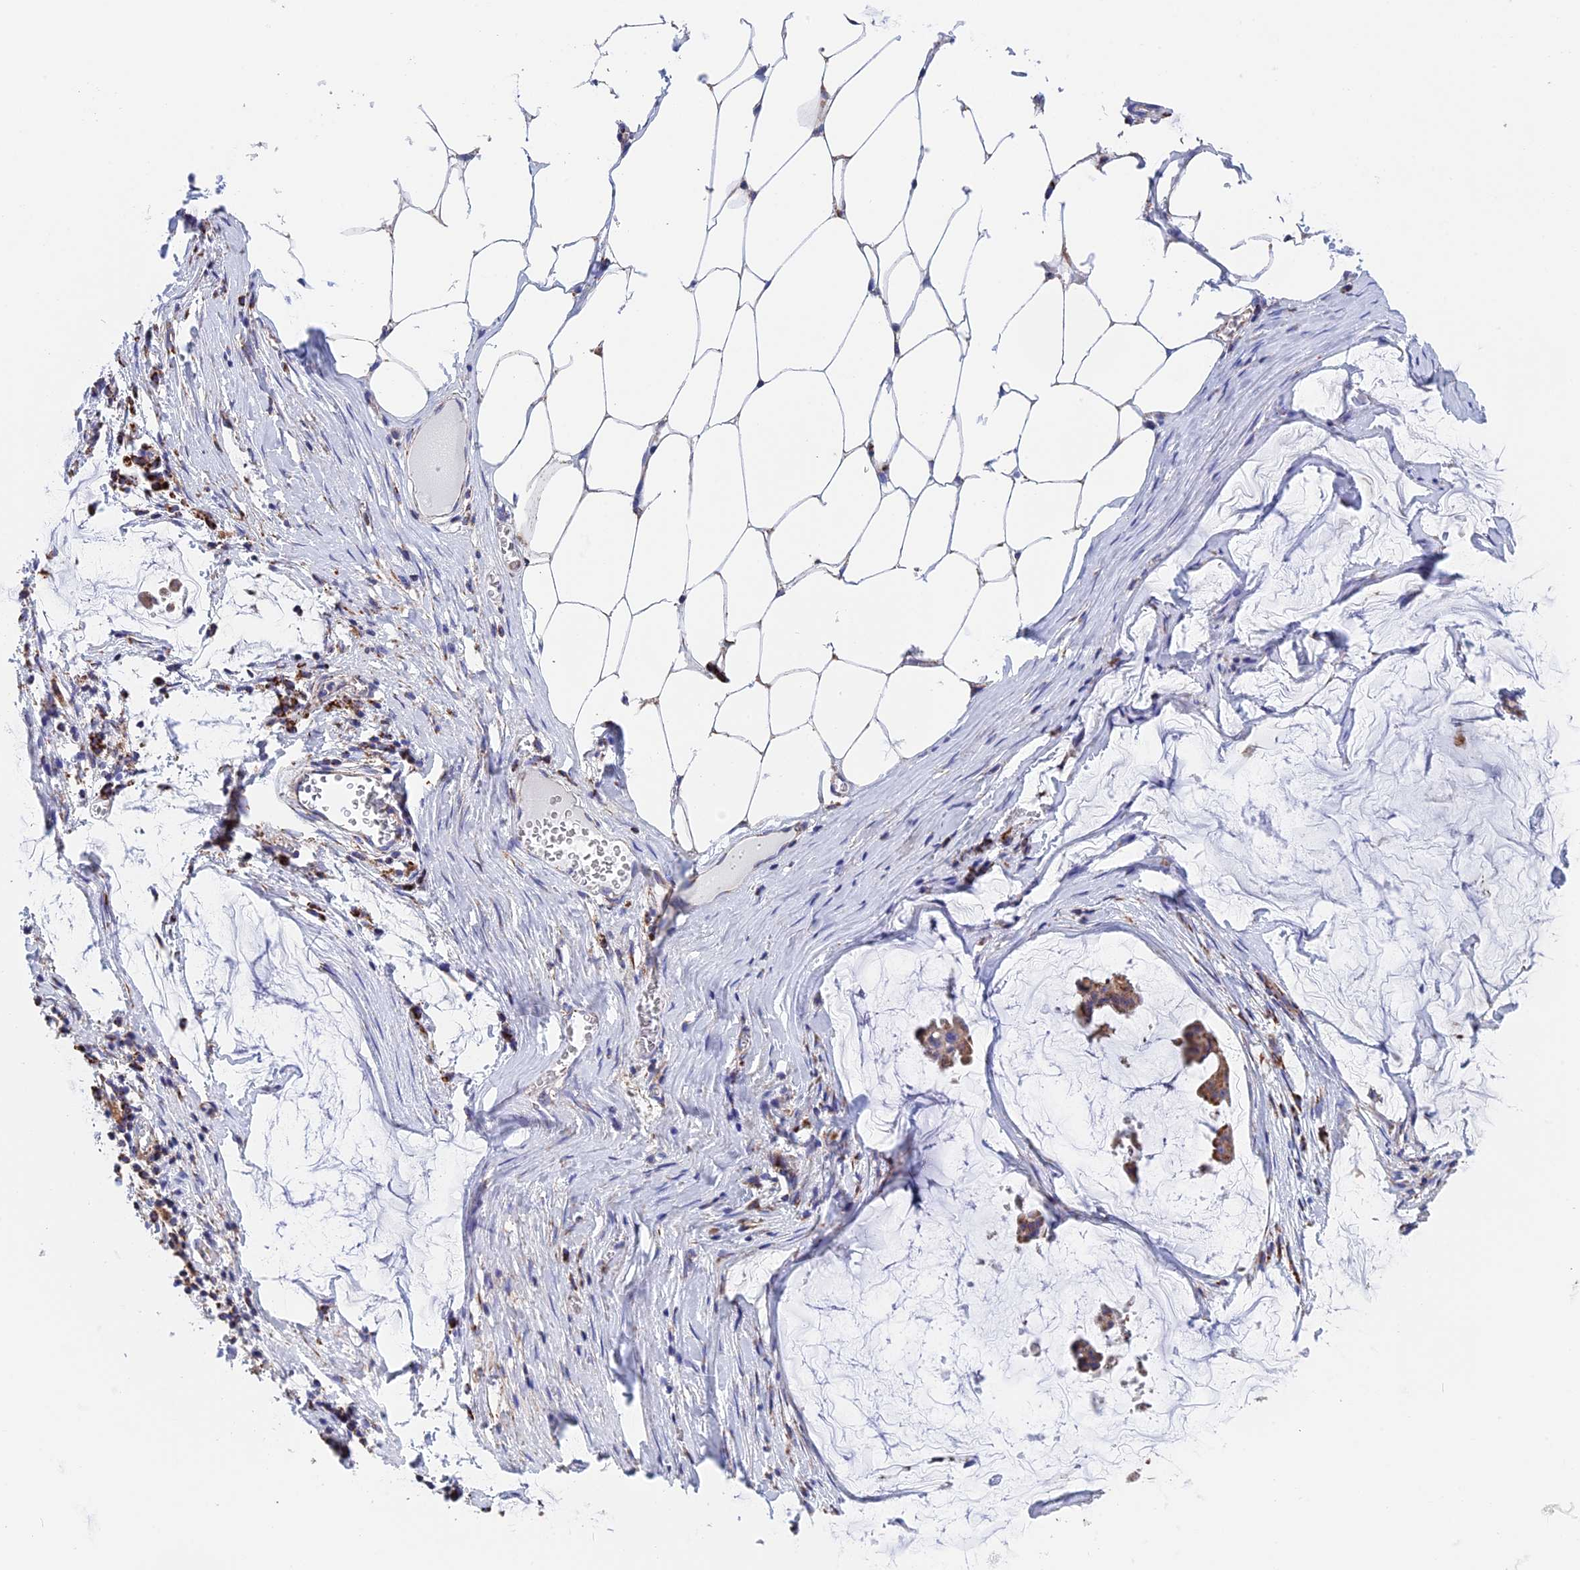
{"staining": {"intensity": "moderate", "quantity": ">75%", "location": "cytoplasmic/membranous"}, "tissue": "ovarian cancer", "cell_type": "Tumor cells", "image_type": "cancer", "snomed": [{"axis": "morphology", "description": "Cystadenocarcinoma, mucinous, NOS"}, {"axis": "topography", "description": "Ovary"}], "caption": "Brown immunohistochemical staining in ovarian cancer displays moderate cytoplasmic/membranous staining in about >75% of tumor cells.", "gene": "NDUFA5", "patient": {"sex": "female", "age": 73}}